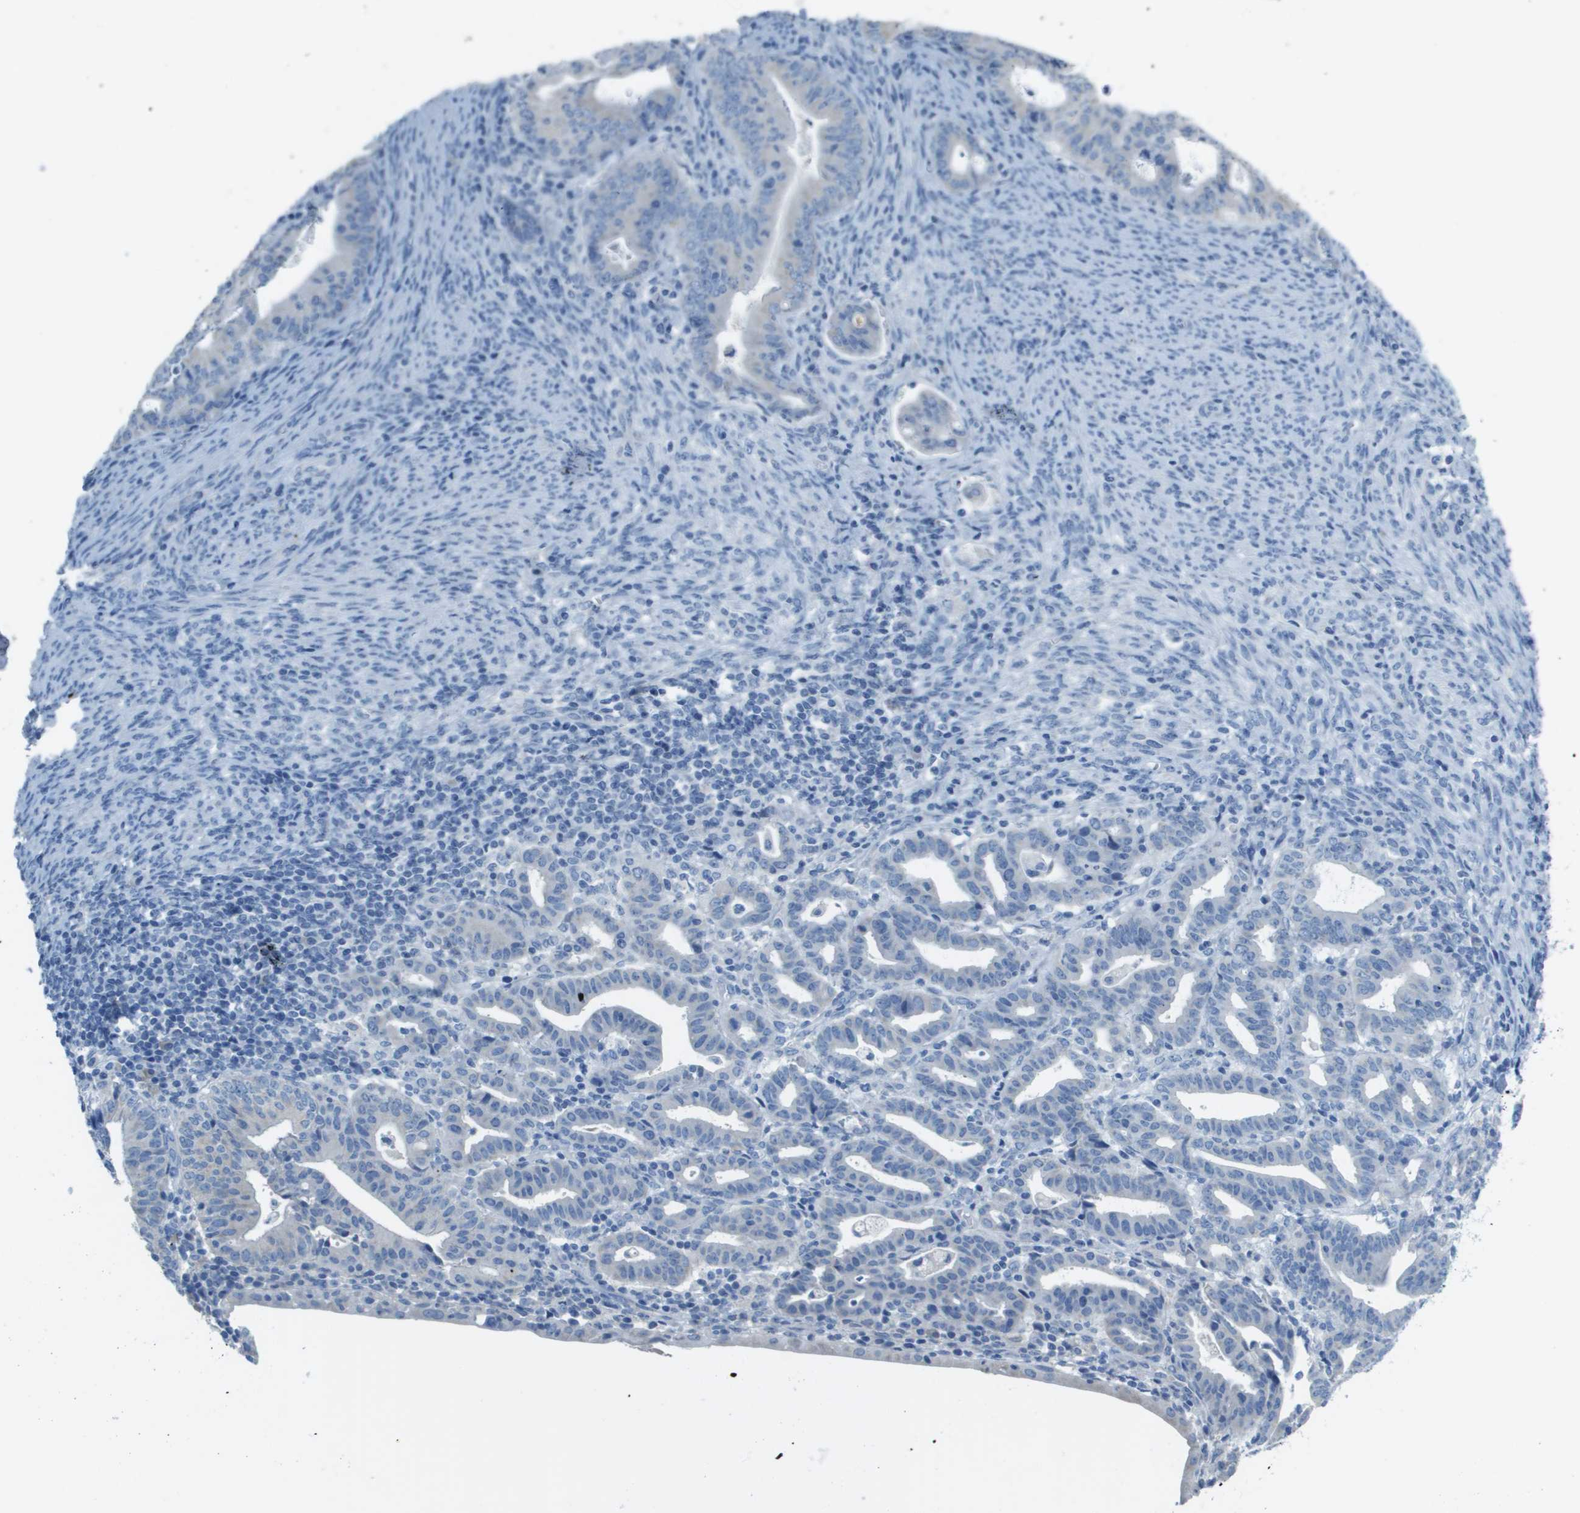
{"staining": {"intensity": "negative", "quantity": "none", "location": "none"}, "tissue": "endometrial cancer", "cell_type": "Tumor cells", "image_type": "cancer", "snomed": [{"axis": "morphology", "description": "Adenocarcinoma, NOS"}, {"axis": "topography", "description": "Uterus"}], "caption": "A histopathology image of endometrial adenocarcinoma stained for a protein exhibits no brown staining in tumor cells. Brightfield microscopy of immunohistochemistry stained with DAB (3,3'-diaminobenzidine) (brown) and hematoxylin (blue), captured at high magnification.", "gene": "PTGDR2", "patient": {"sex": "female", "age": 83}}